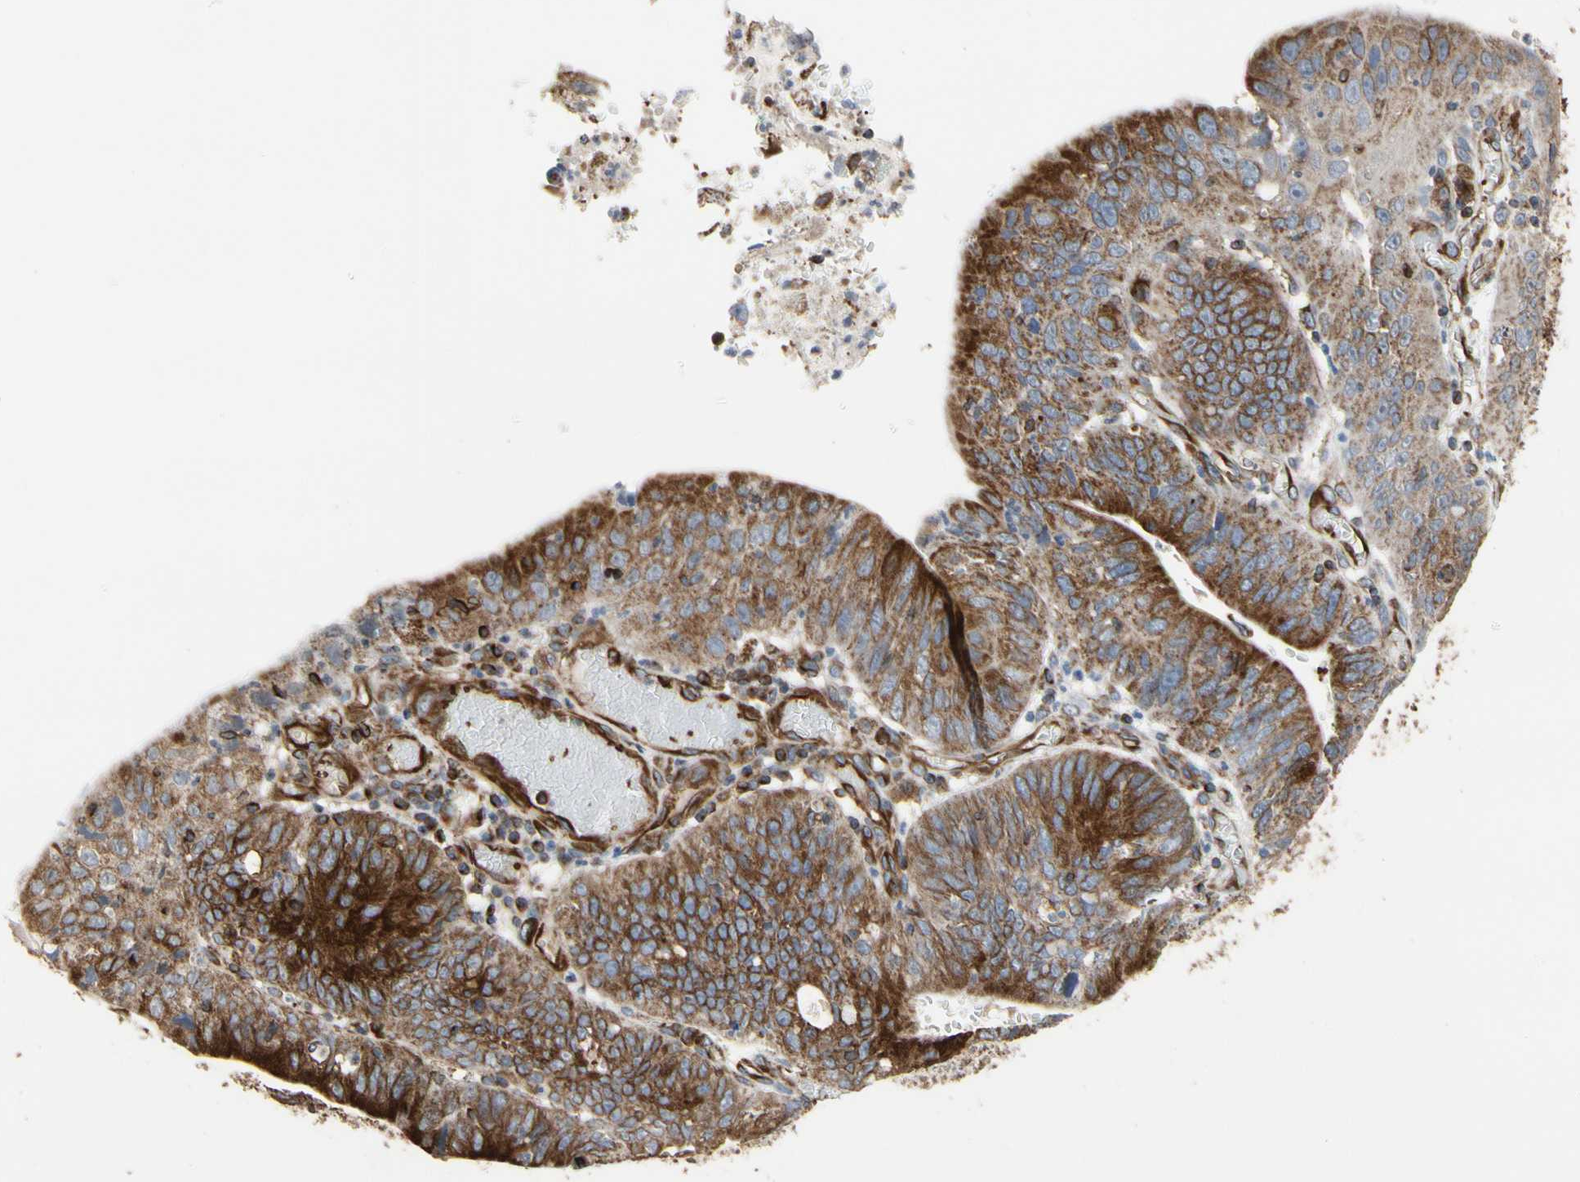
{"staining": {"intensity": "moderate", "quantity": ">75%", "location": "cytoplasmic/membranous"}, "tissue": "stomach cancer", "cell_type": "Tumor cells", "image_type": "cancer", "snomed": [{"axis": "morphology", "description": "Adenocarcinoma, NOS"}, {"axis": "topography", "description": "Stomach"}], "caption": "This photomicrograph reveals adenocarcinoma (stomach) stained with immunohistochemistry to label a protein in brown. The cytoplasmic/membranous of tumor cells show moderate positivity for the protein. Nuclei are counter-stained blue.", "gene": "TUBA1A", "patient": {"sex": "male", "age": 59}}